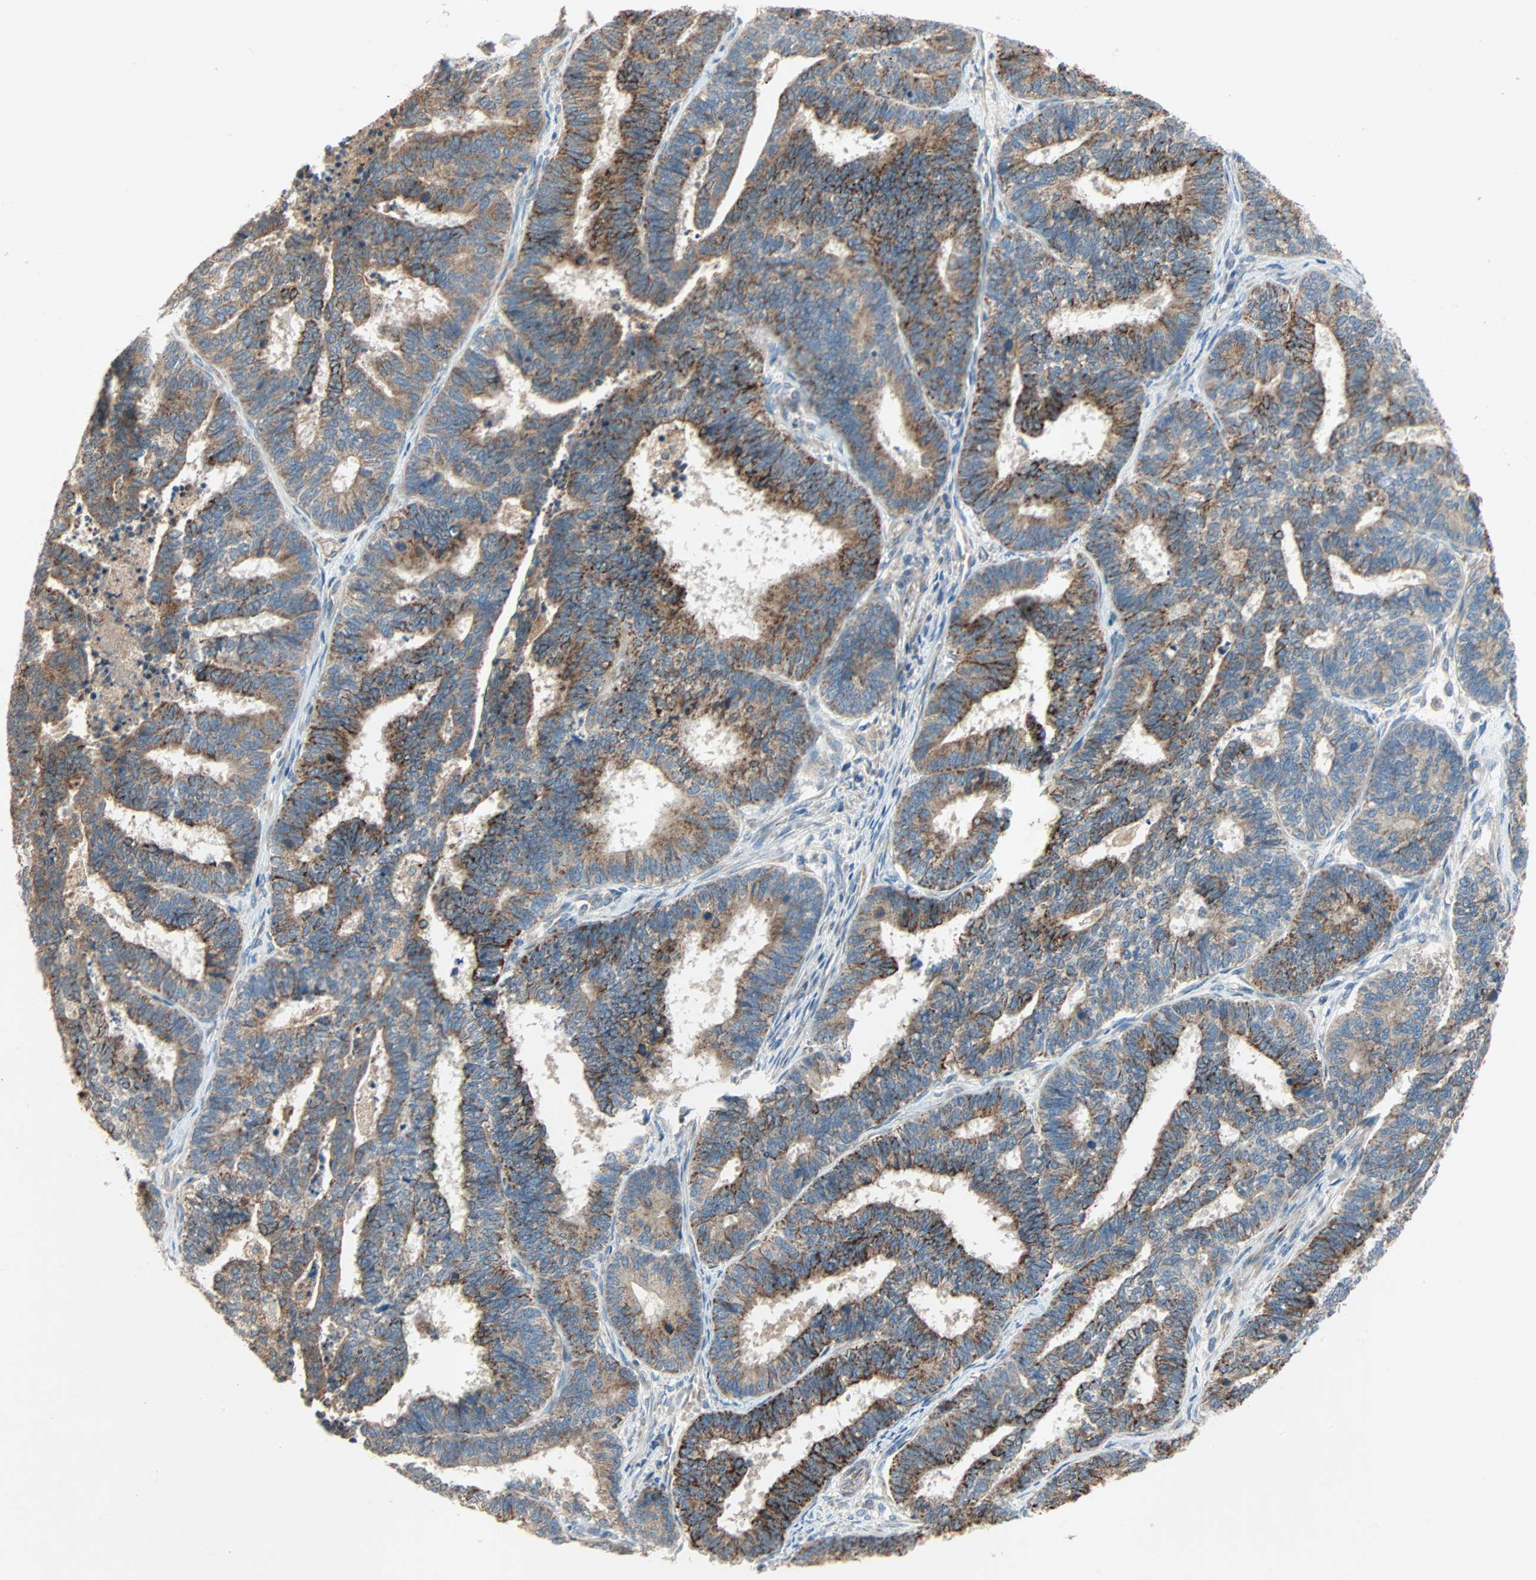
{"staining": {"intensity": "strong", "quantity": "25%-75%", "location": "cytoplasmic/membranous"}, "tissue": "endometrial cancer", "cell_type": "Tumor cells", "image_type": "cancer", "snomed": [{"axis": "morphology", "description": "Adenocarcinoma, NOS"}, {"axis": "topography", "description": "Endometrium"}], "caption": "Endometrial cancer stained with a protein marker shows strong staining in tumor cells.", "gene": "XYLT1", "patient": {"sex": "female", "age": 70}}